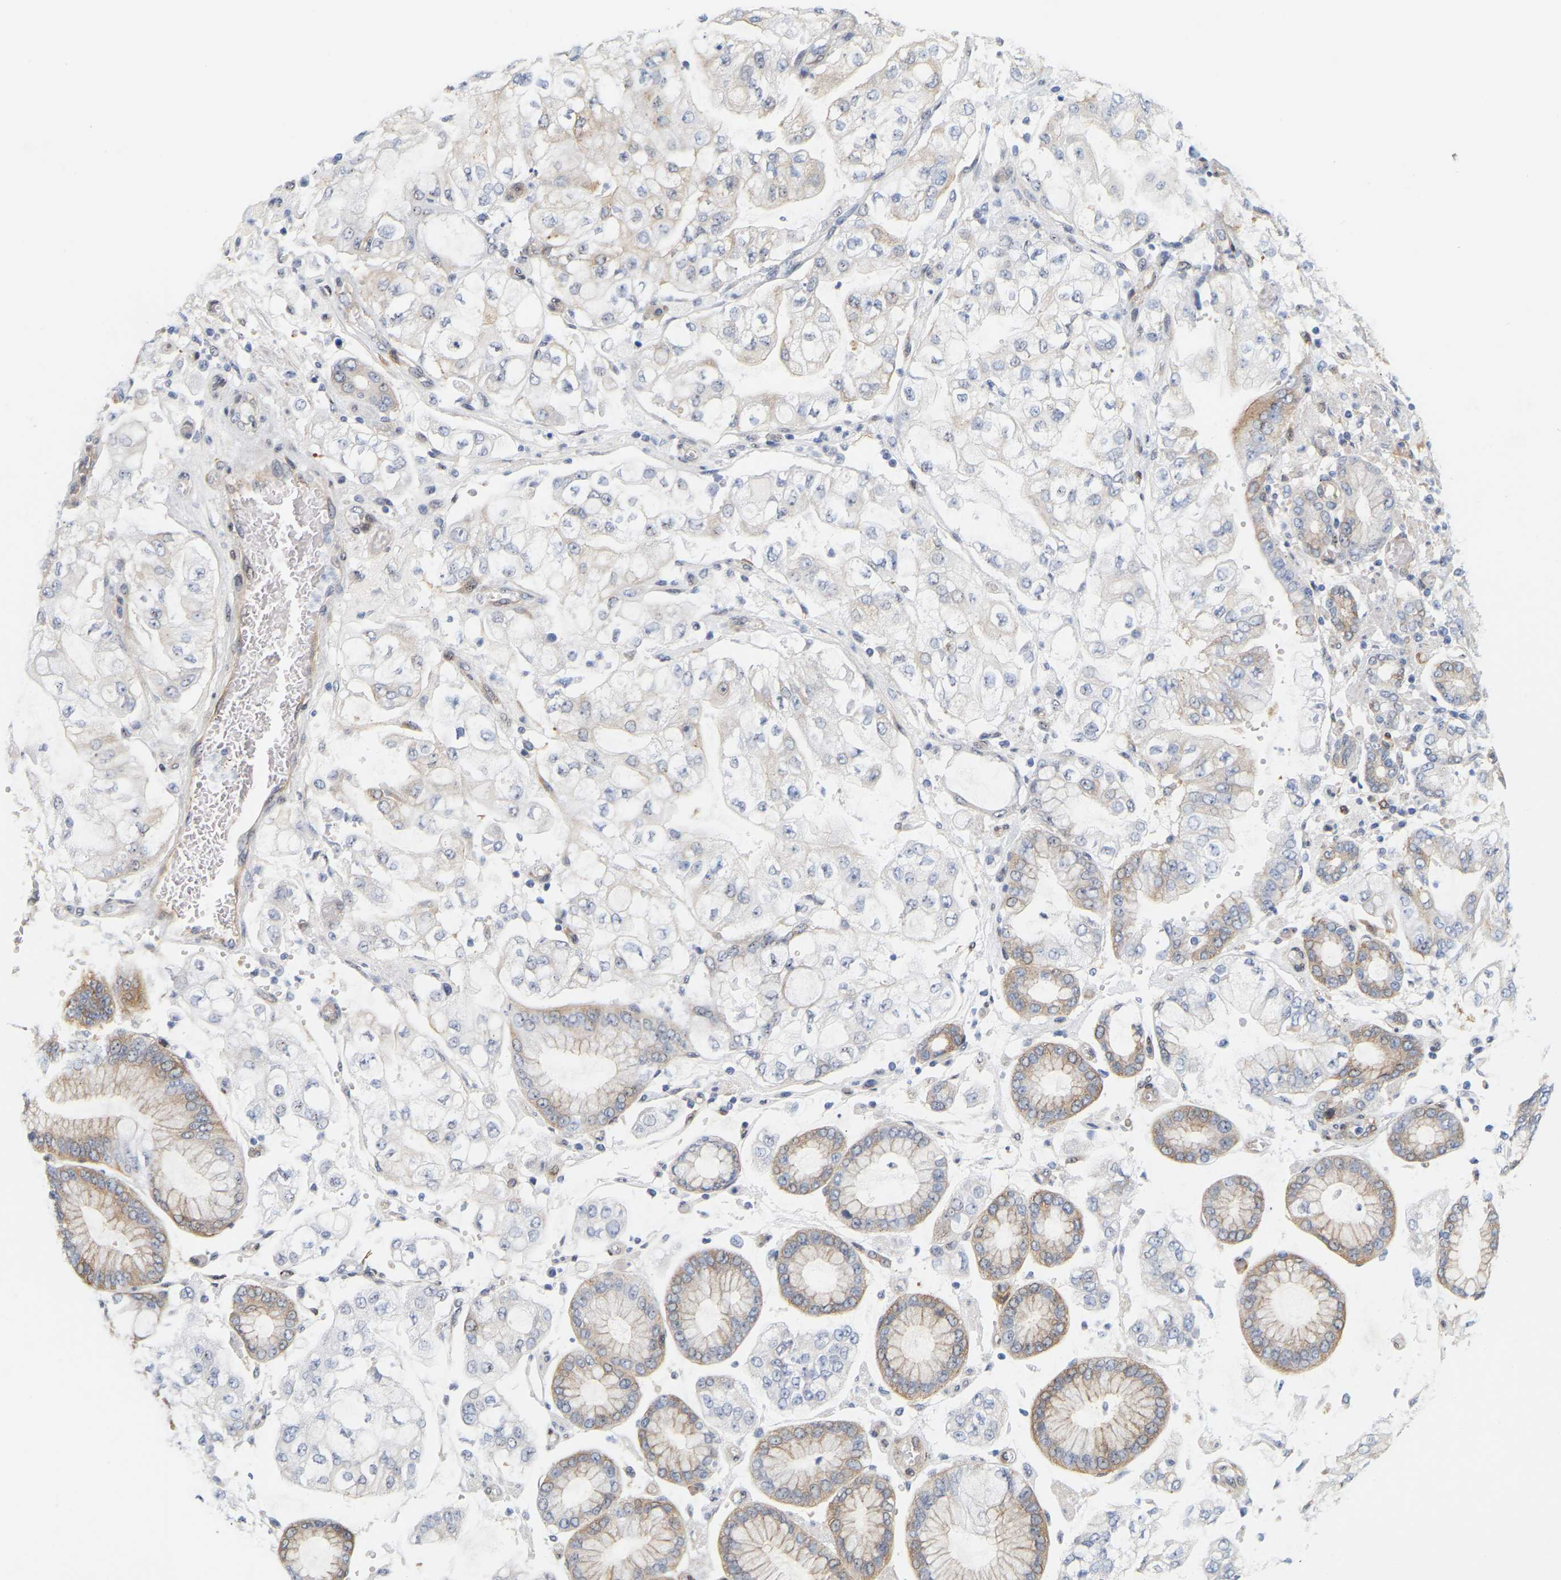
{"staining": {"intensity": "weak", "quantity": "<25%", "location": "cytoplasmic/membranous"}, "tissue": "stomach cancer", "cell_type": "Tumor cells", "image_type": "cancer", "snomed": [{"axis": "morphology", "description": "Adenocarcinoma, NOS"}, {"axis": "topography", "description": "Stomach"}], "caption": "Protein analysis of adenocarcinoma (stomach) demonstrates no significant staining in tumor cells. (IHC, brightfield microscopy, high magnification).", "gene": "RAPH1", "patient": {"sex": "male", "age": 76}}